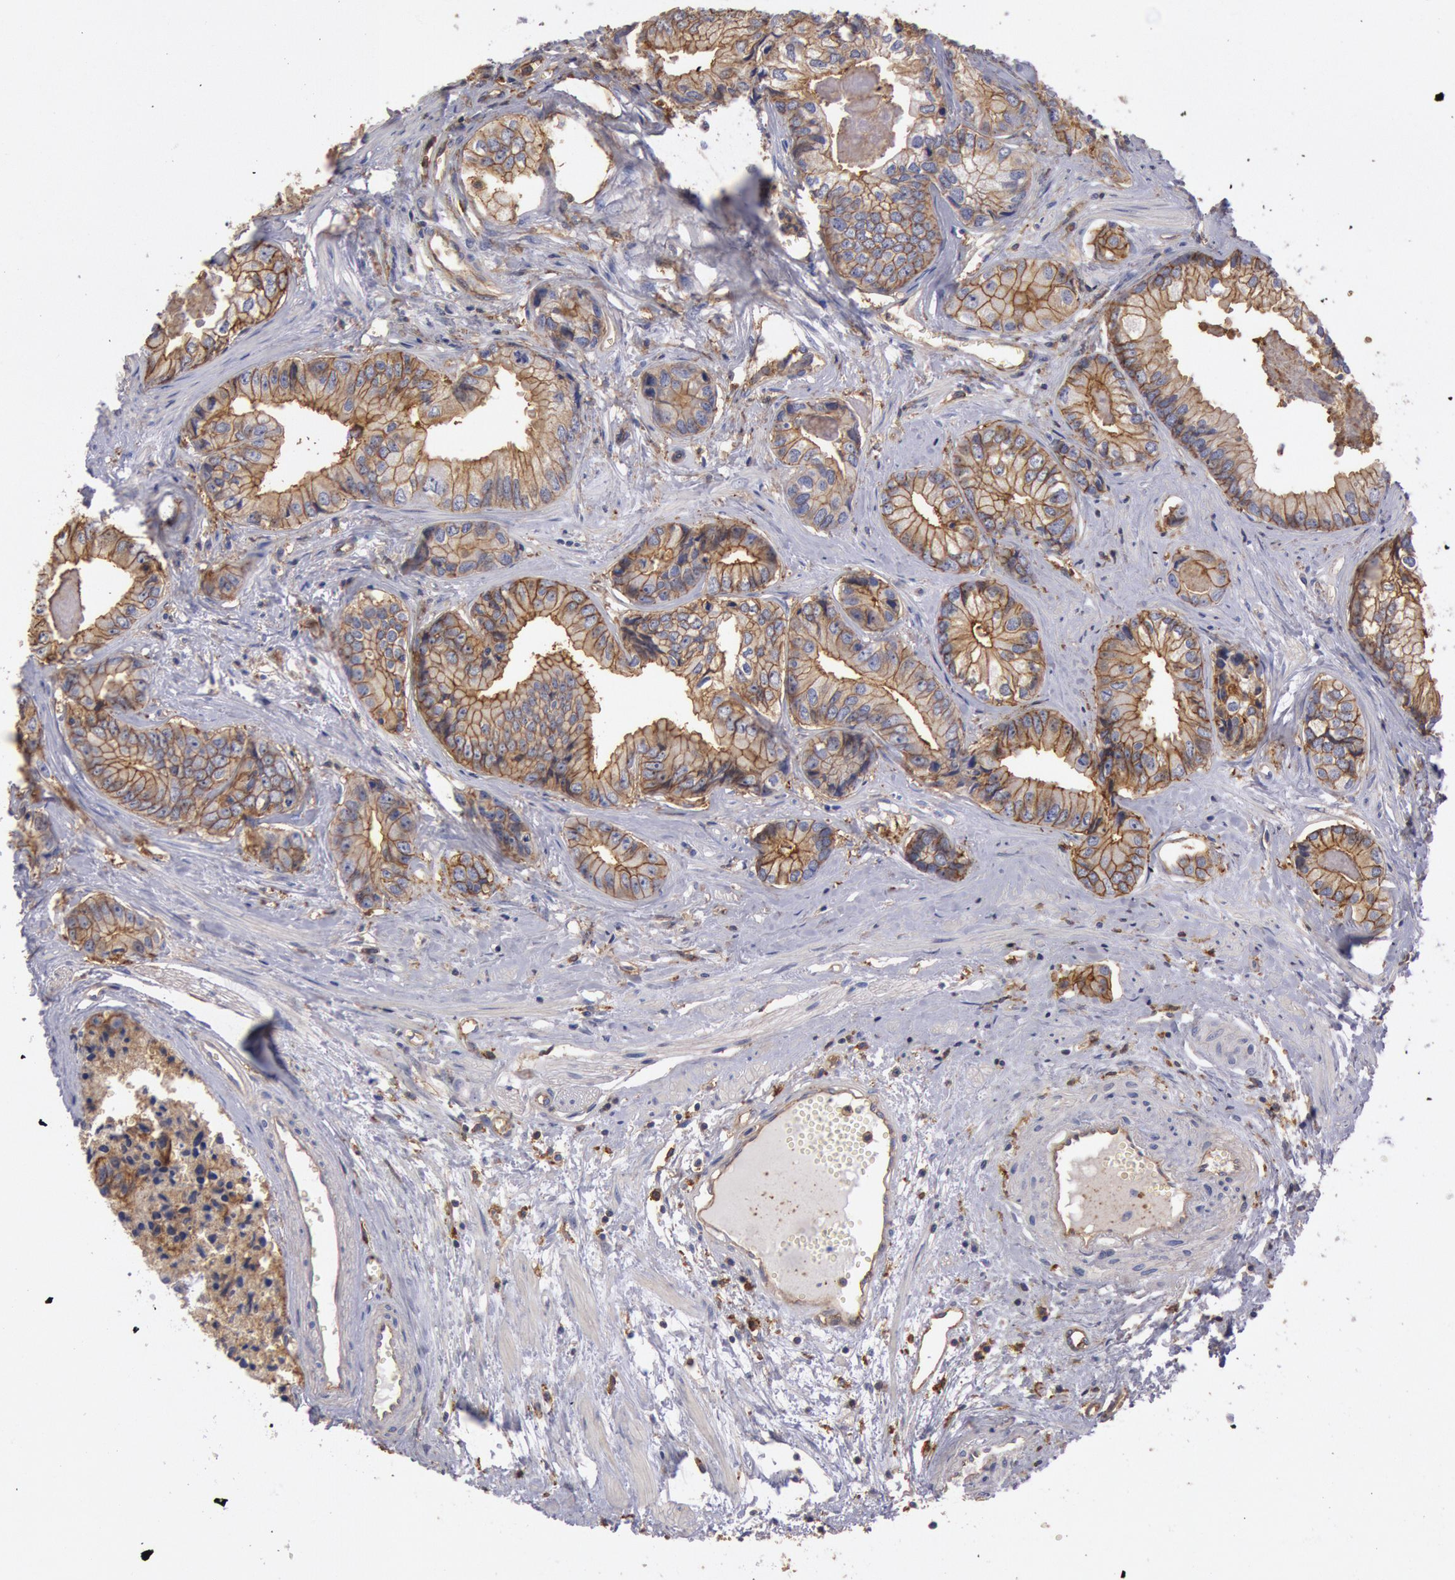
{"staining": {"intensity": "moderate", "quantity": ">75%", "location": "cytoplasmic/membranous"}, "tissue": "prostate cancer", "cell_type": "Tumor cells", "image_type": "cancer", "snomed": [{"axis": "morphology", "description": "Adenocarcinoma, High grade"}, {"axis": "topography", "description": "Prostate"}], "caption": "Prostate cancer (high-grade adenocarcinoma) stained for a protein (brown) shows moderate cytoplasmic/membranous positive staining in approximately >75% of tumor cells.", "gene": "SNAP23", "patient": {"sex": "male", "age": 56}}